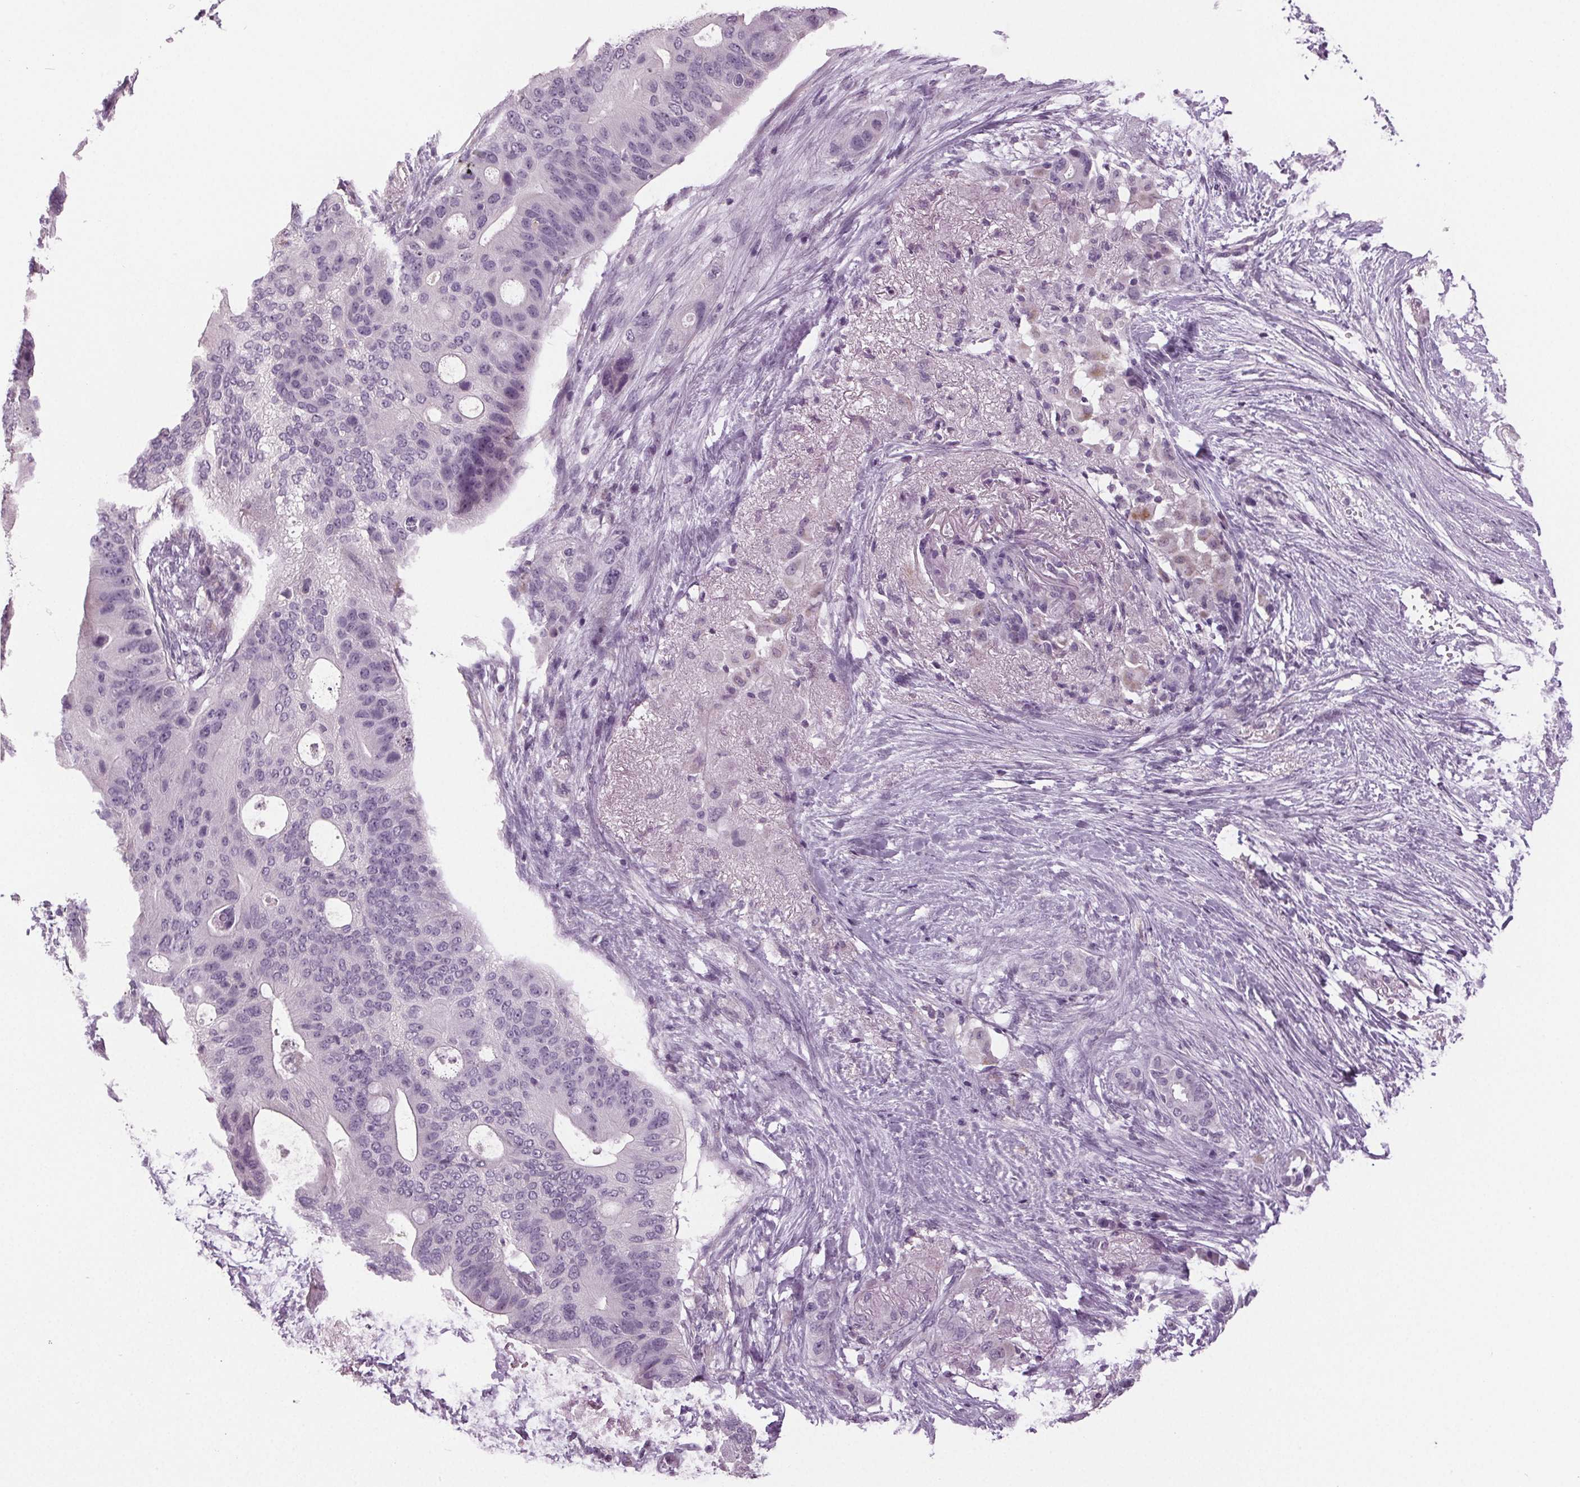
{"staining": {"intensity": "negative", "quantity": "none", "location": "none"}, "tissue": "pancreatic cancer", "cell_type": "Tumor cells", "image_type": "cancer", "snomed": [{"axis": "morphology", "description": "Adenocarcinoma, NOS"}, {"axis": "topography", "description": "Pancreas"}], "caption": "Micrograph shows no protein expression in tumor cells of adenocarcinoma (pancreatic) tissue.", "gene": "DNAH12", "patient": {"sex": "female", "age": 72}}